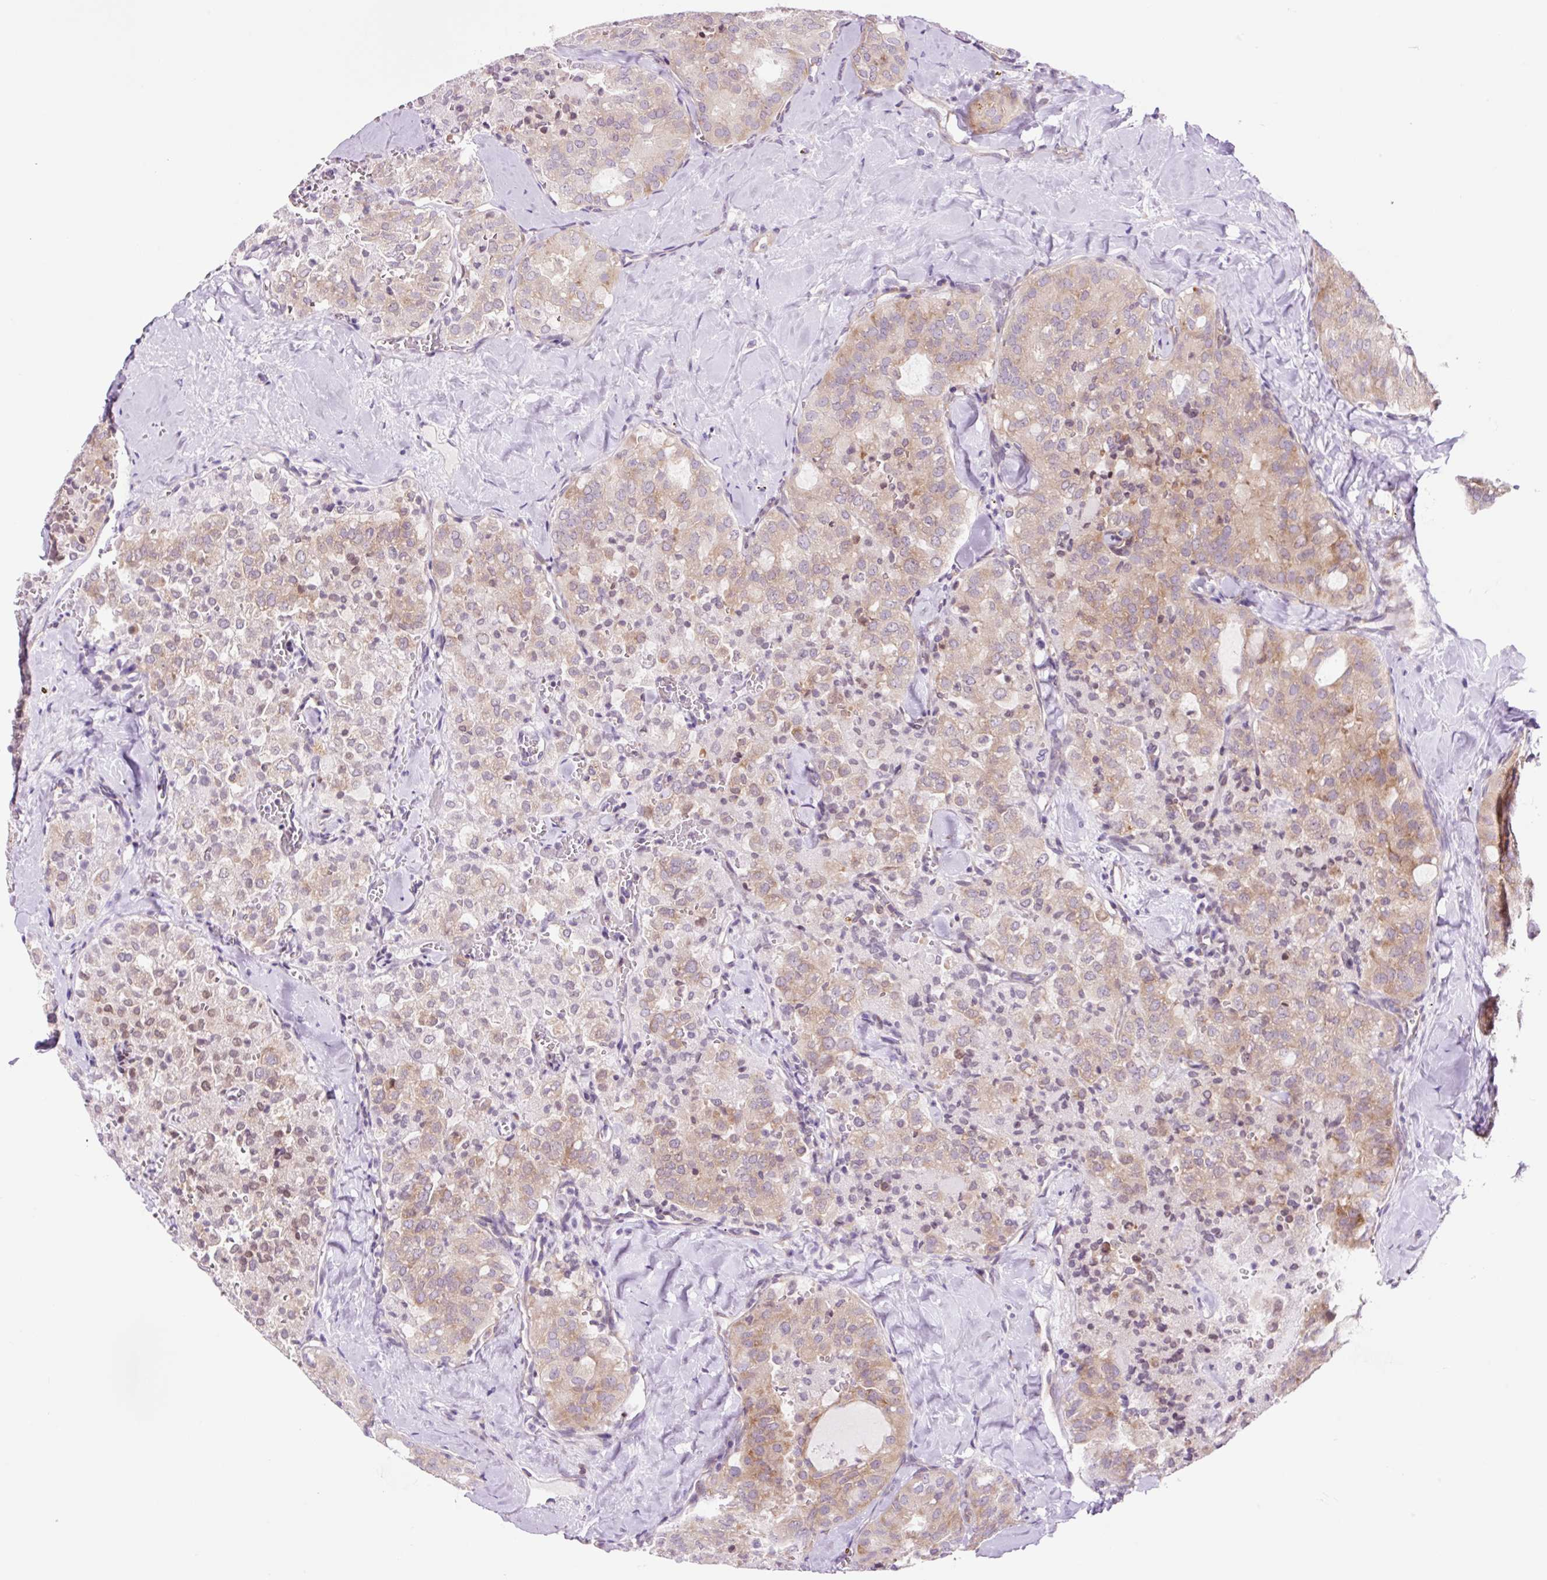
{"staining": {"intensity": "weak", "quantity": ">75%", "location": "cytoplasmic/membranous"}, "tissue": "thyroid cancer", "cell_type": "Tumor cells", "image_type": "cancer", "snomed": [{"axis": "morphology", "description": "Follicular adenoma carcinoma, NOS"}, {"axis": "topography", "description": "Thyroid gland"}], "caption": "Thyroid follicular adenoma carcinoma stained for a protein exhibits weak cytoplasmic/membranous positivity in tumor cells.", "gene": "RPL41", "patient": {"sex": "male", "age": 75}}